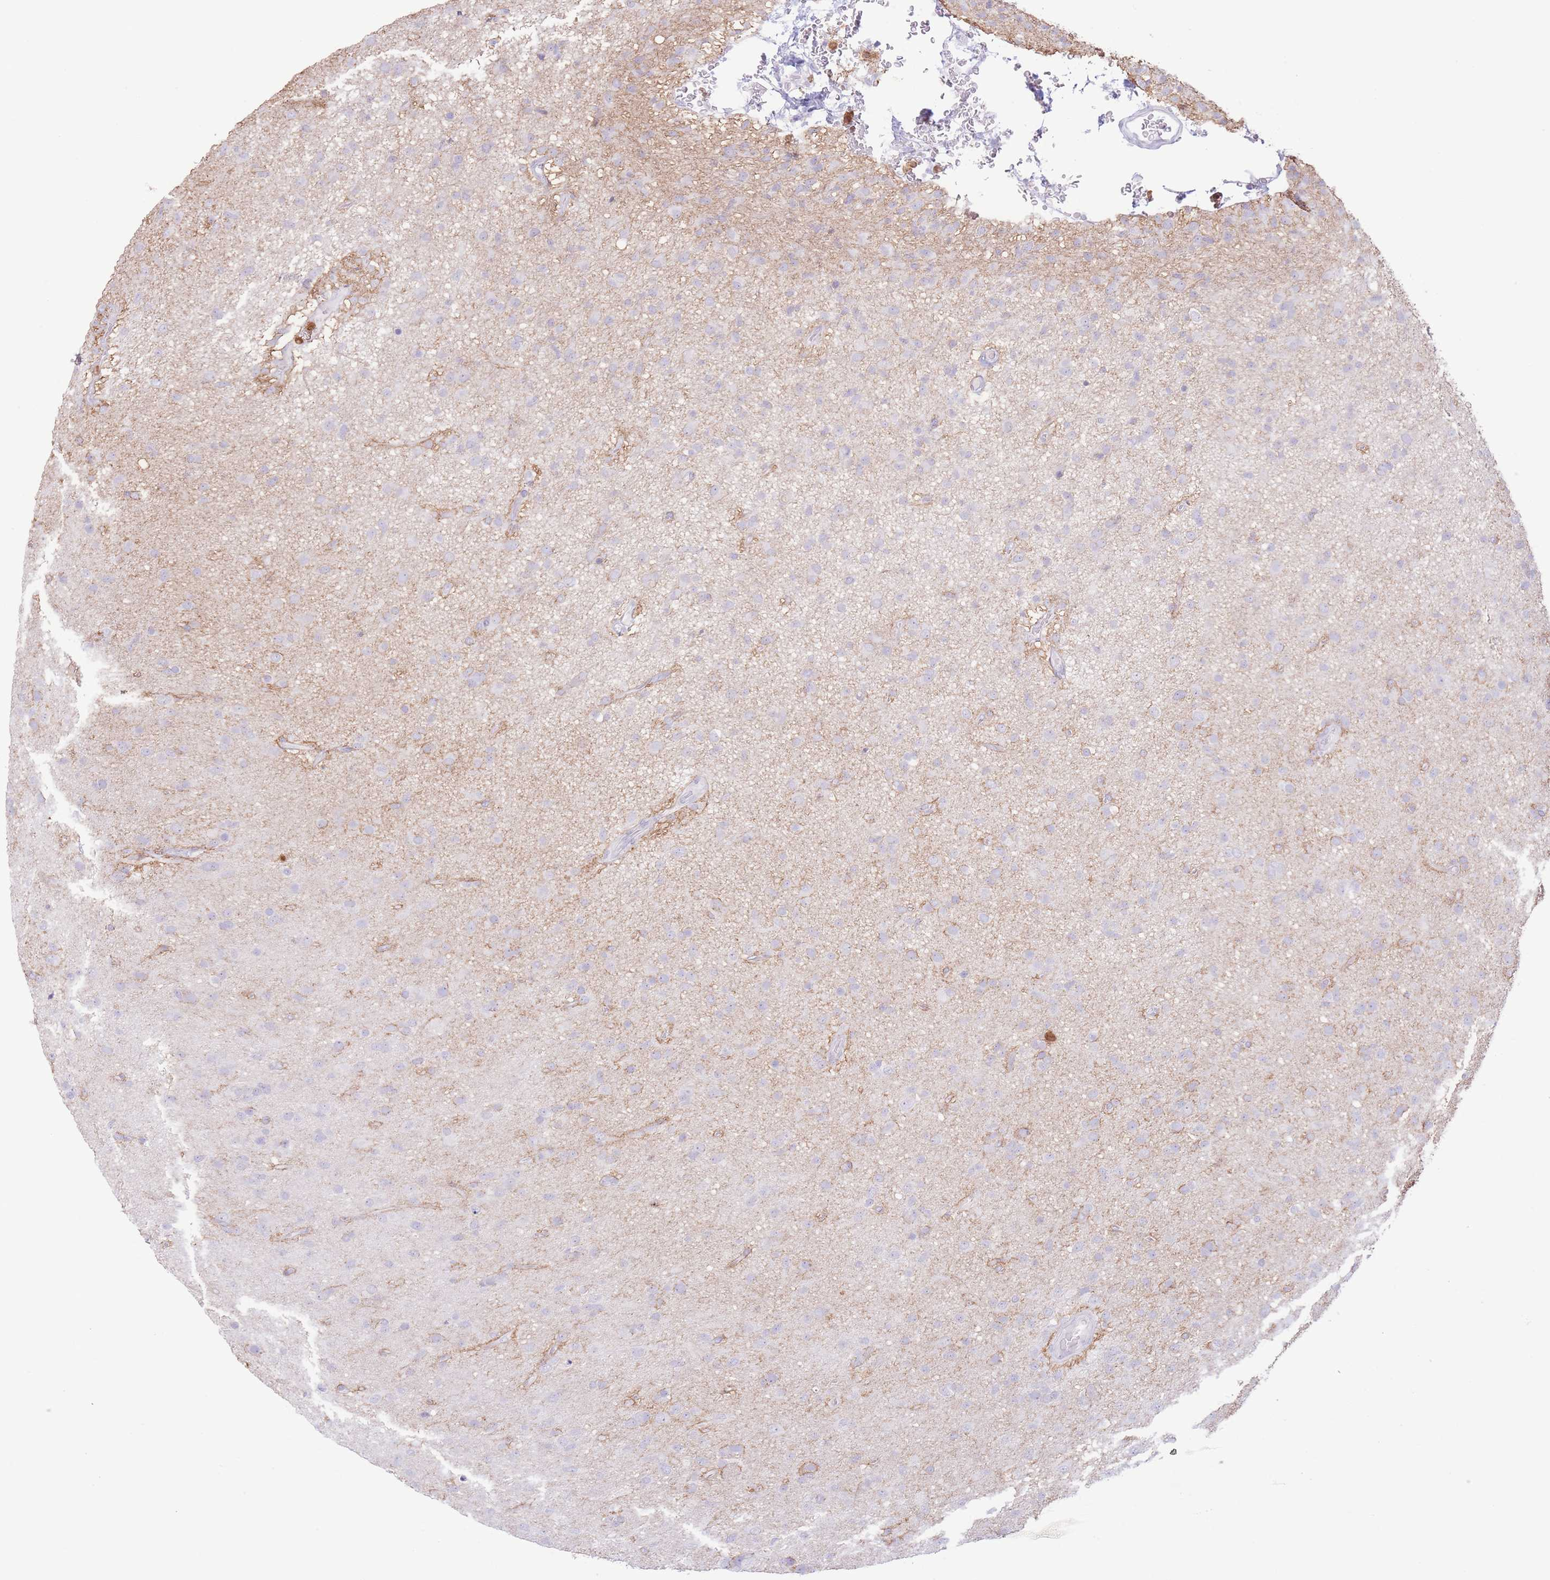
{"staining": {"intensity": "negative", "quantity": "none", "location": "none"}, "tissue": "glioma", "cell_type": "Tumor cells", "image_type": "cancer", "snomed": [{"axis": "morphology", "description": "Glioma, malignant, Low grade"}, {"axis": "topography", "description": "Brain"}], "caption": "The photomicrograph demonstrates no staining of tumor cells in low-grade glioma (malignant).", "gene": "LCLAT1", "patient": {"sex": "male", "age": 65}}